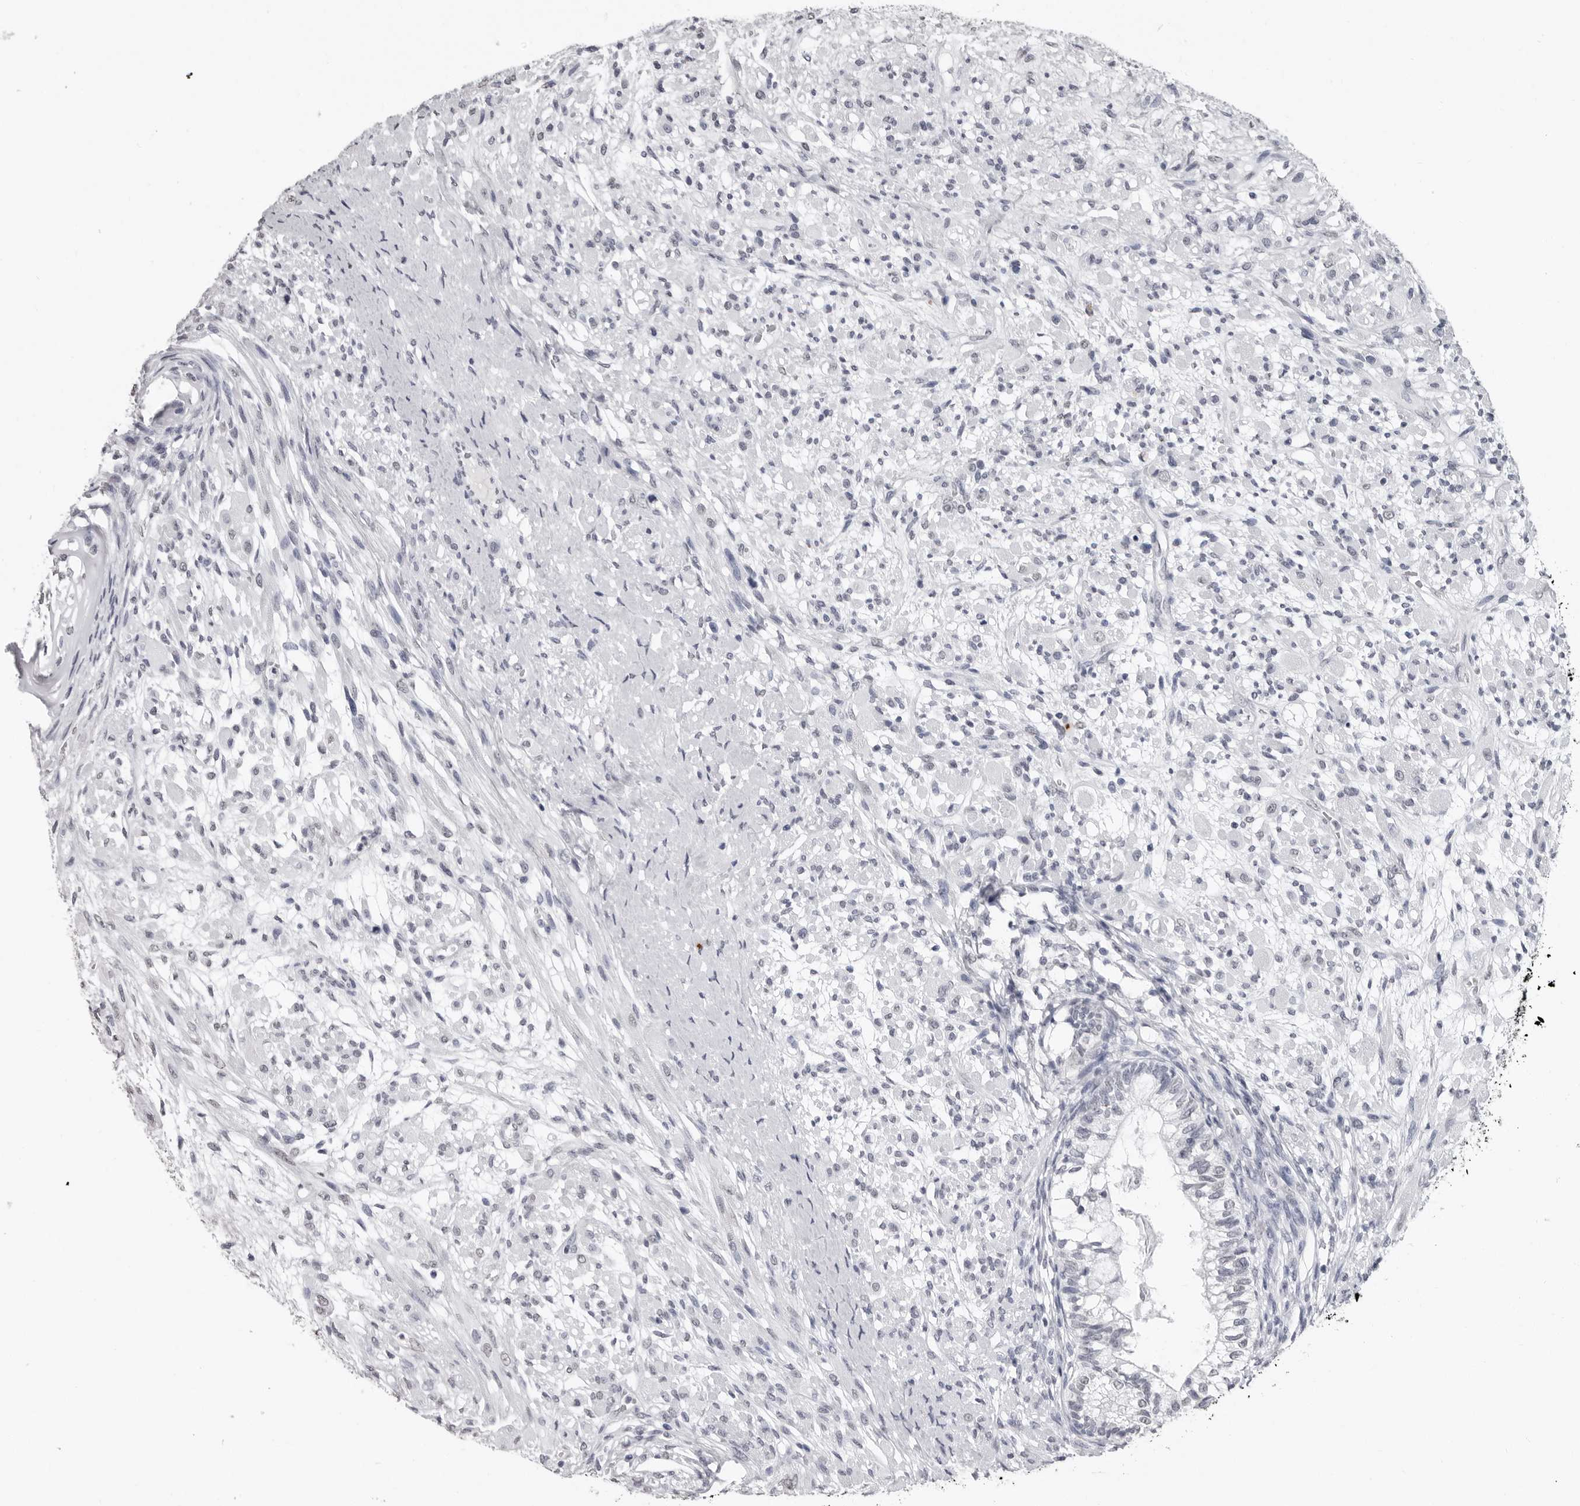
{"staining": {"intensity": "negative", "quantity": "none", "location": "none"}, "tissue": "testis cancer", "cell_type": "Tumor cells", "image_type": "cancer", "snomed": [{"axis": "morphology", "description": "Seminoma, NOS"}, {"axis": "morphology", "description": "Carcinoma, Embryonal, NOS"}, {"axis": "topography", "description": "Testis"}], "caption": "Immunohistochemistry (IHC) photomicrograph of neoplastic tissue: testis embryonal carcinoma stained with DAB (3,3'-diaminobenzidine) shows no significant protein expression in tumor cells.", "gene": "HEPACAM", "patient": {"sex": "male", "age": 28}}